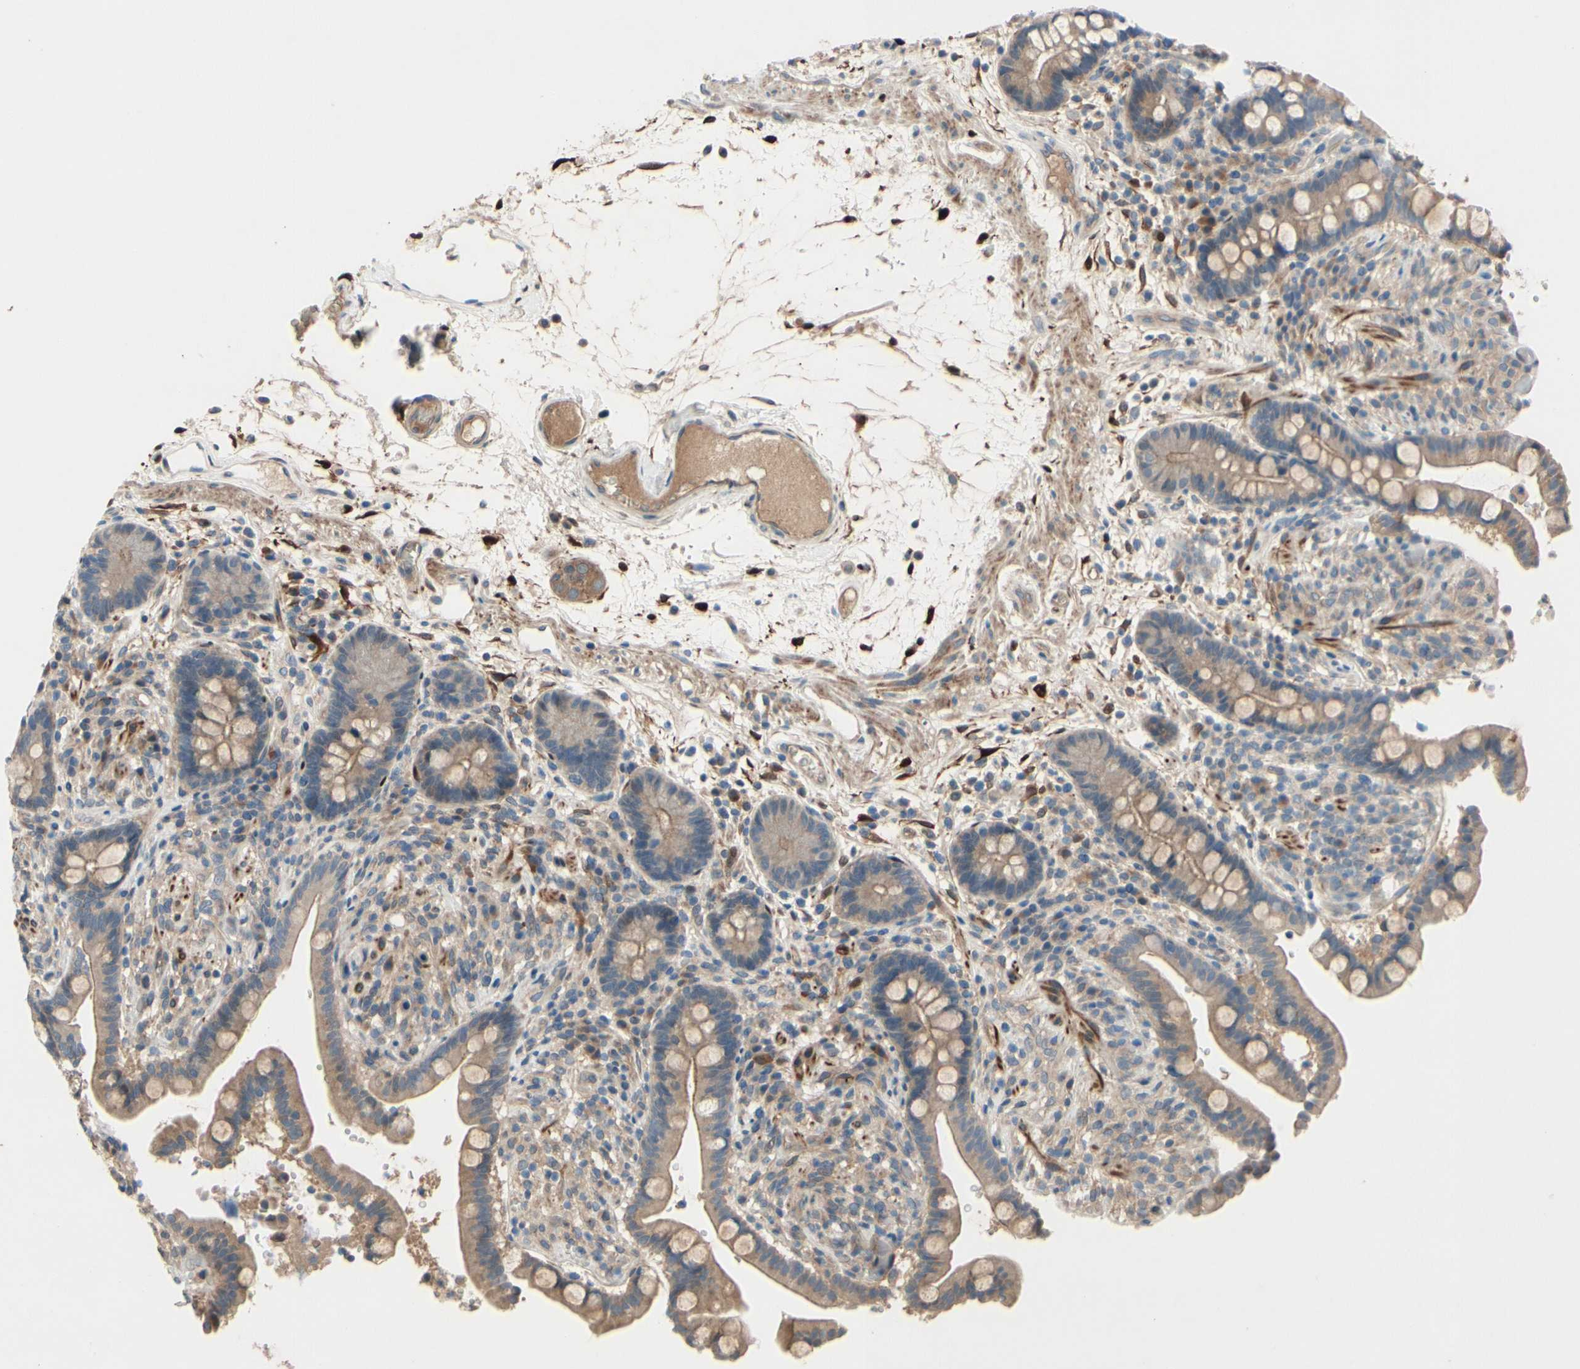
{"staining": {"intensity": "moderate", "quantity": ">75%", "location": "cytoplasmic/membranous"}, "tissue": "colon", "cell_type": "Endothelial cells", "image_type": "normal", "snomed": [{"axis": "morphology", "description": "Normal tissue, NOS"}, {"axis": "topography", "description": "Colon"}], "caption": "This photomicrograph shows unremarkable colon stained with IHC to label a protein in brown. The cytoplasmic/membranous of endothelial cells show moderate positivity for the protein. Nuclei are counter-stained blue.", "gene": "ICAM5", "patient": {"sex": "male", "age": 73}}